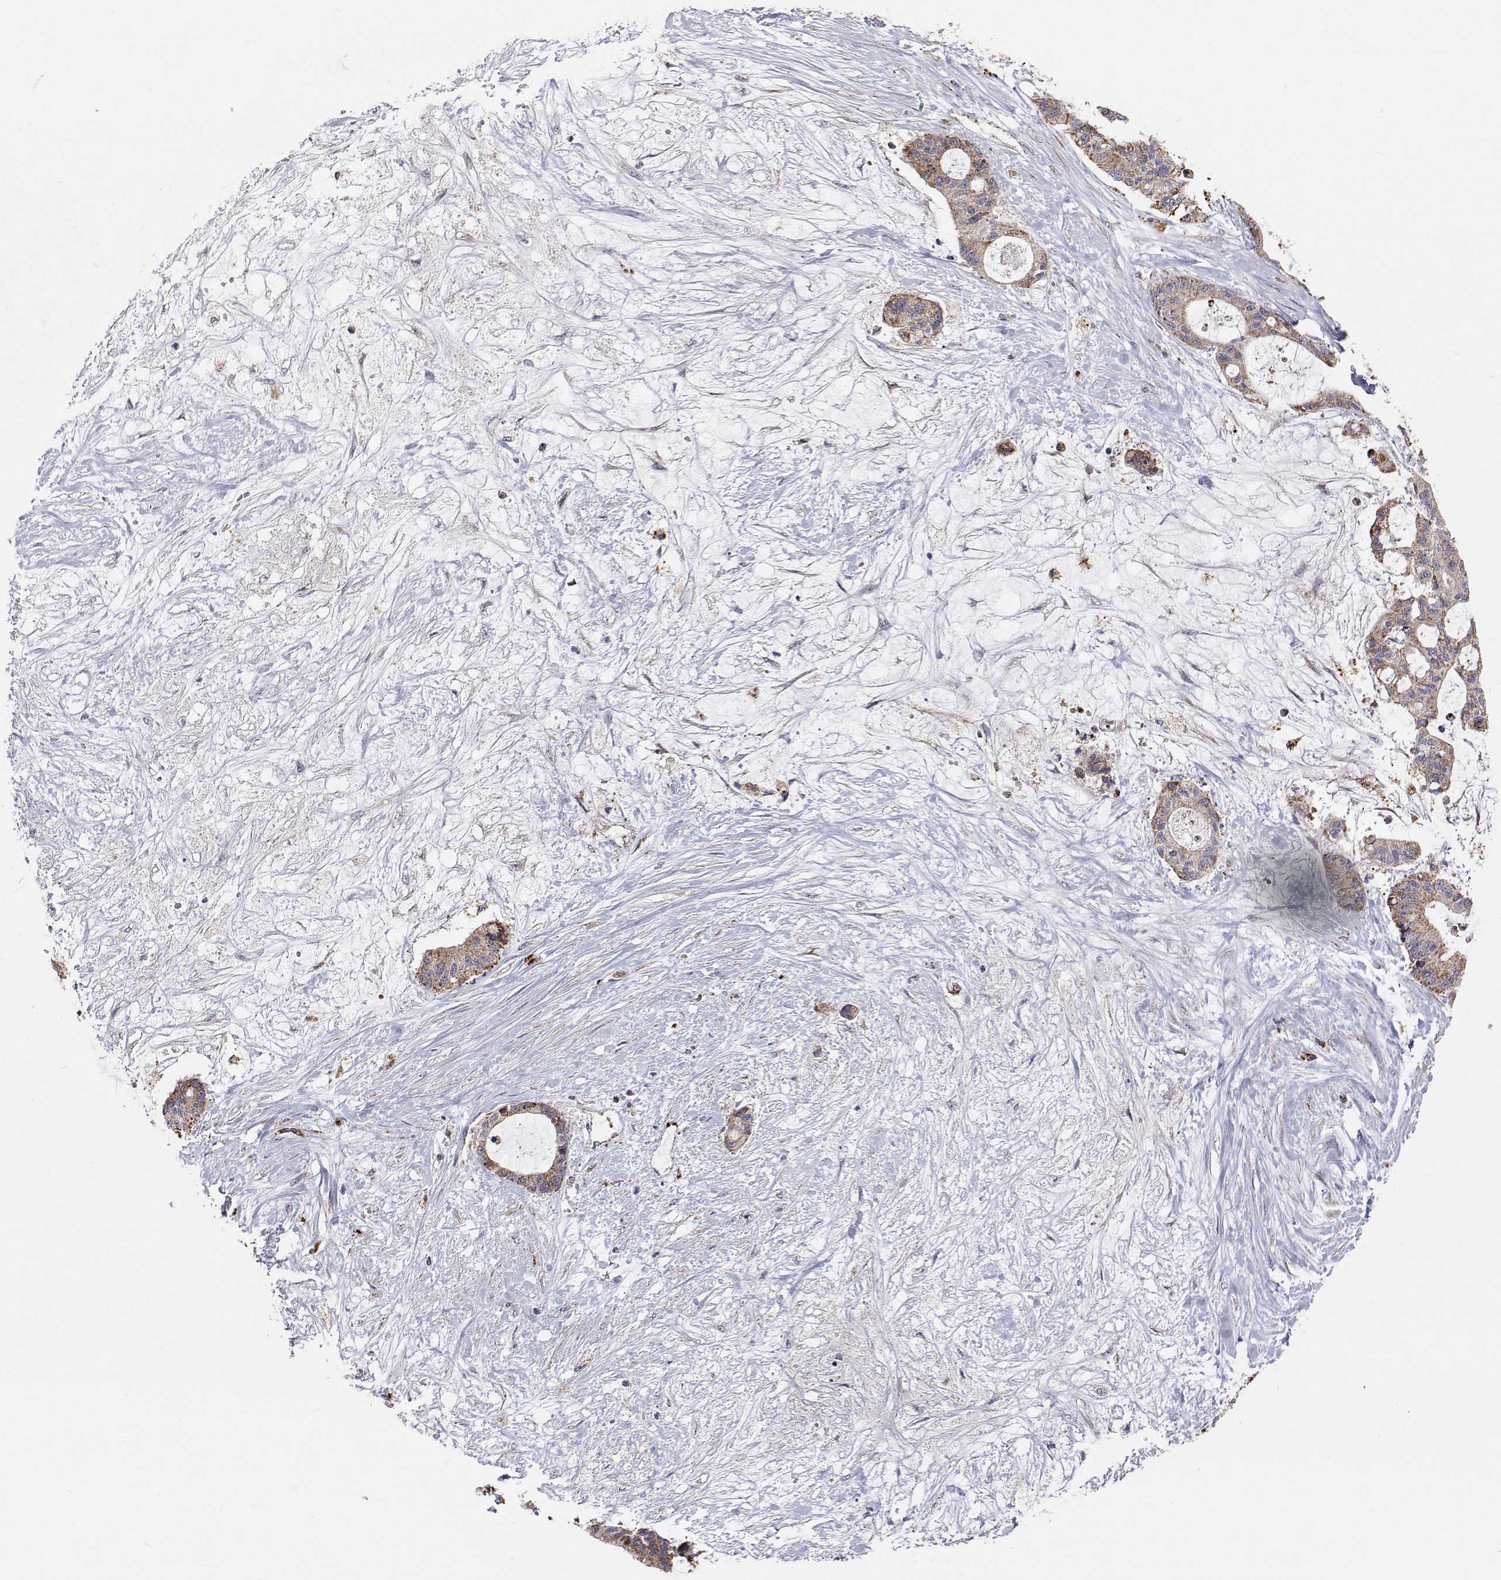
{"staining": {"intensity": "weak", "quantity": "25%-75%", "location": "cytoplasmic/membranous"}, "tissue": "liver cancer", "cell_type": "Tumor cells", "image_type": "cancer", "snomed": [{"axis": "morphology", "description": "Normal tissue, NOS"}, {"axis": "morphology", "description": "Cholangiocarcinoma"}, {"axis": "topography", "description": "Liver"}, {"axis": "topography", "description": "Peripheral nerve tissue"}], "caption": "The histopathology image demonstrates immunohistochemical staining of cholangiocarcinoma (liver). There is weak cytoplasmic/membranous positivity is present in about 25%-75% of tumor cells.", "gene": "SPICE1", "patient": {"sex": "female", "age": 73}}